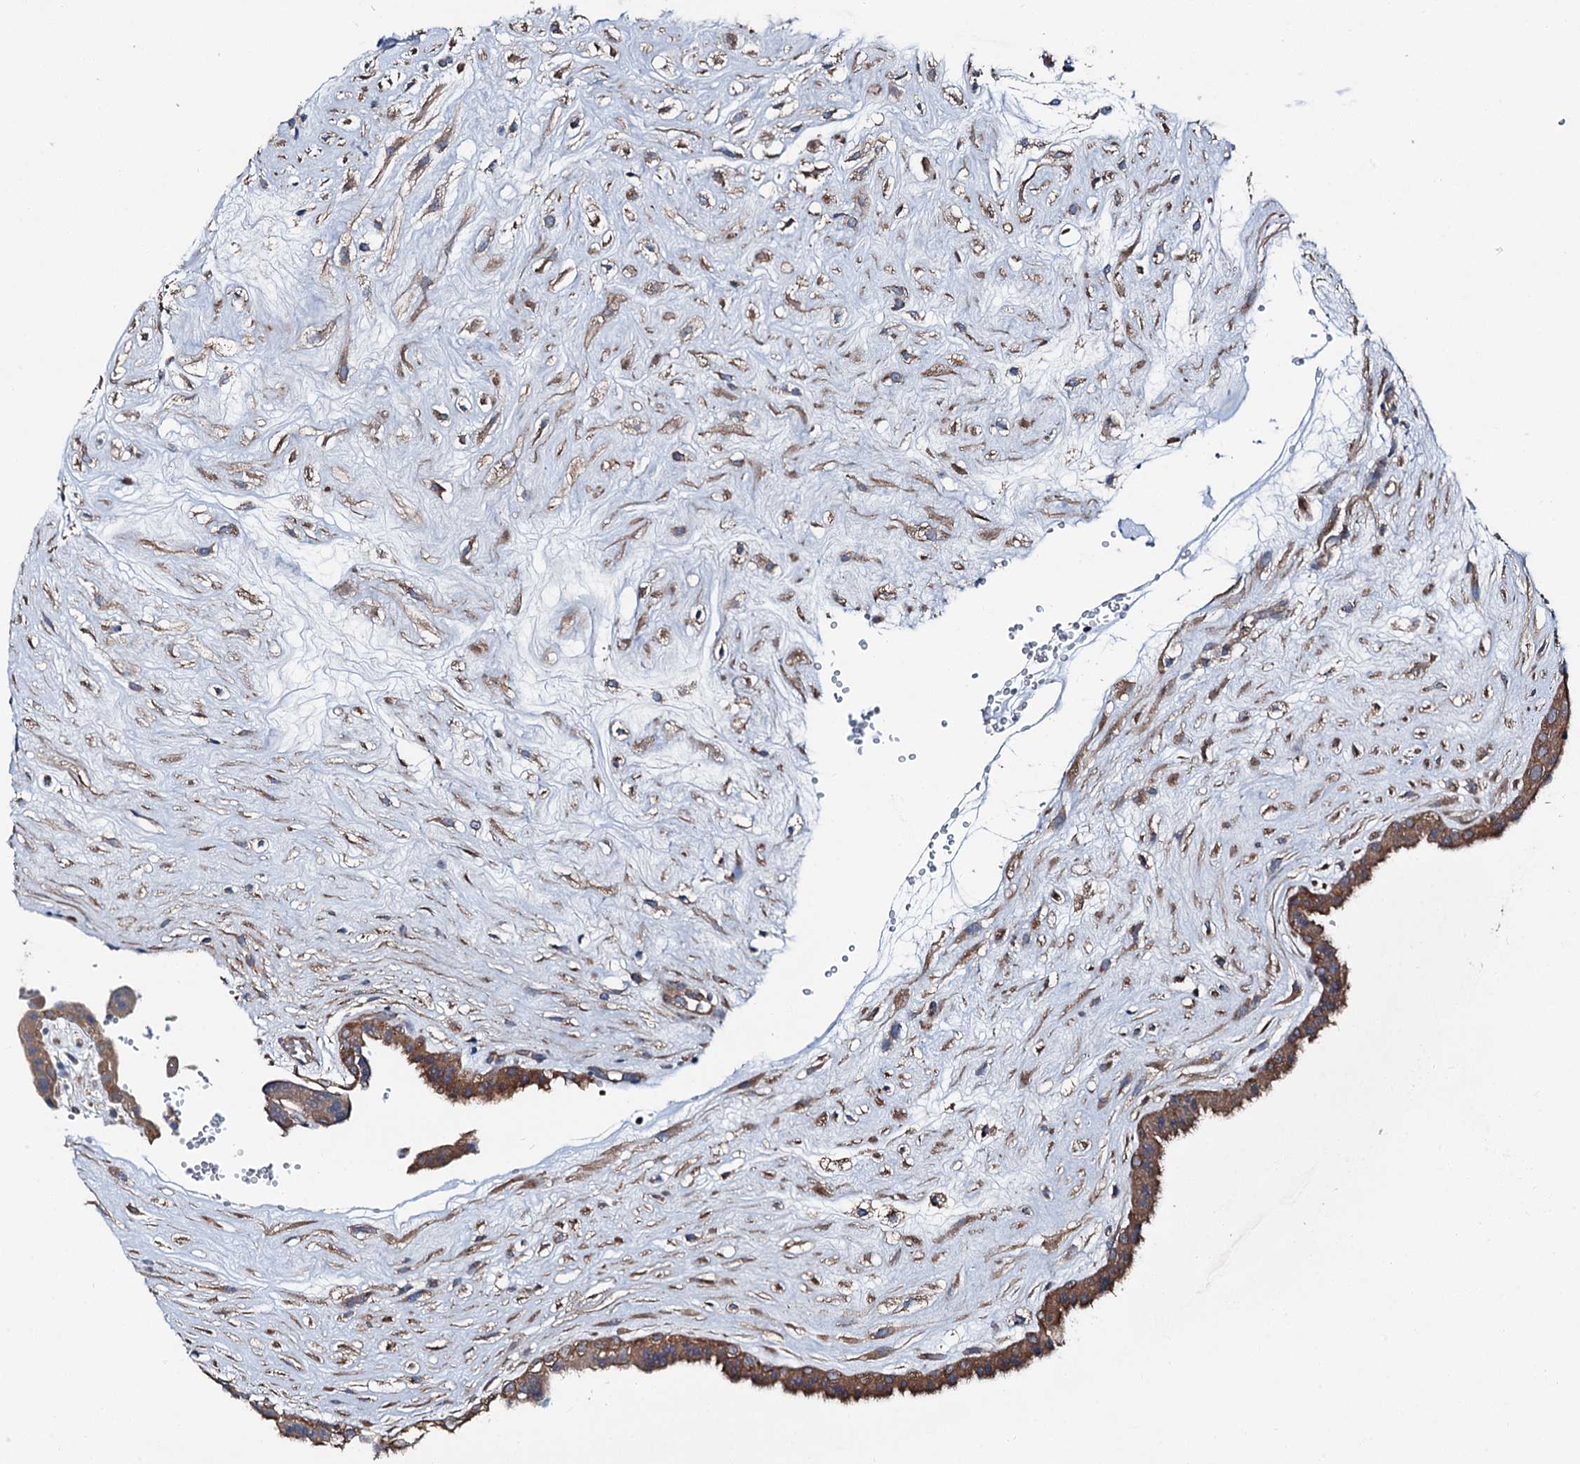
{"staining": {"intensity": "moderate", "quantity": ">75%", "location": "cytoplasmic/membranous"}, "tissue": "placenta", "cell_type": "Trophoblastic cells", "image_type": "normal", "snomed": [{"axis": "morphology", "description": "Normal tissue, NOS"}, {"axis": "topography", "description": "Placenta"}], "caption": "A brown stain highlights moderate cytoplasmic/membranous expression of a protein in trophoblastic cells of unremarkable placenta.", "gene": "SLC22A25", "patient": {"sex": "female", "age": 18}}